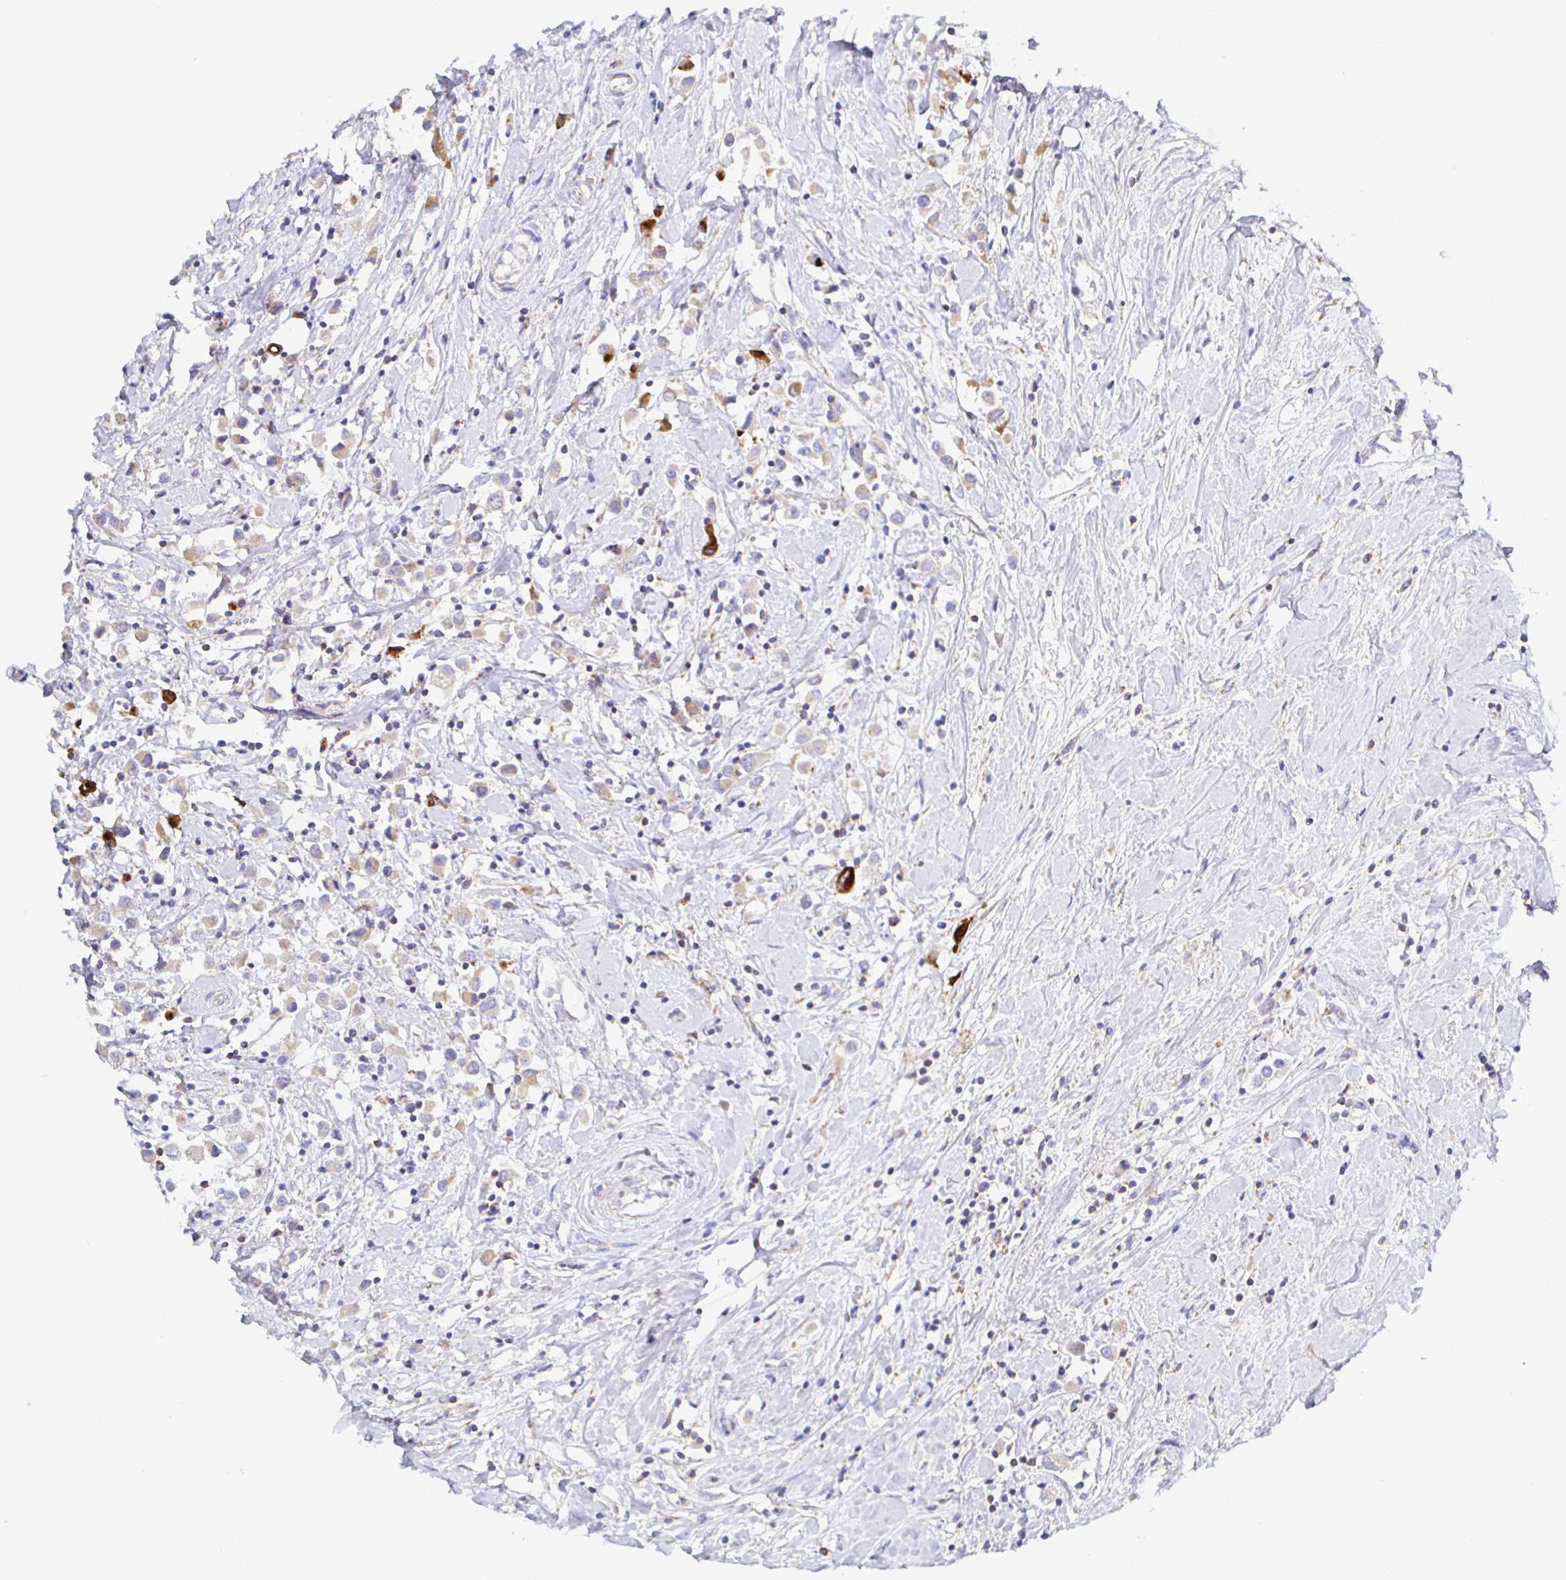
{"staining": {"intensity": "weak", "quantity": "25%-75%", "location": "cytoplasmic/membranous"}, "tissue": "breast cancer", "cell_type": "Tumor cells", "image_type": "cancer", "snomed": [{"axis": "morphology", "description": "Duct carcinoma"}, {"axis": "topography", "description": "Breast"}], "caption": "Protein staining exhibits weak cytoplasmic/membranous positivity in approximately 25%-75% of tumor cells in breast cancer (invasive ductal carcinoma).", "gene": "SYNGR4", "patient": {"sex": "female", "age": 61}}